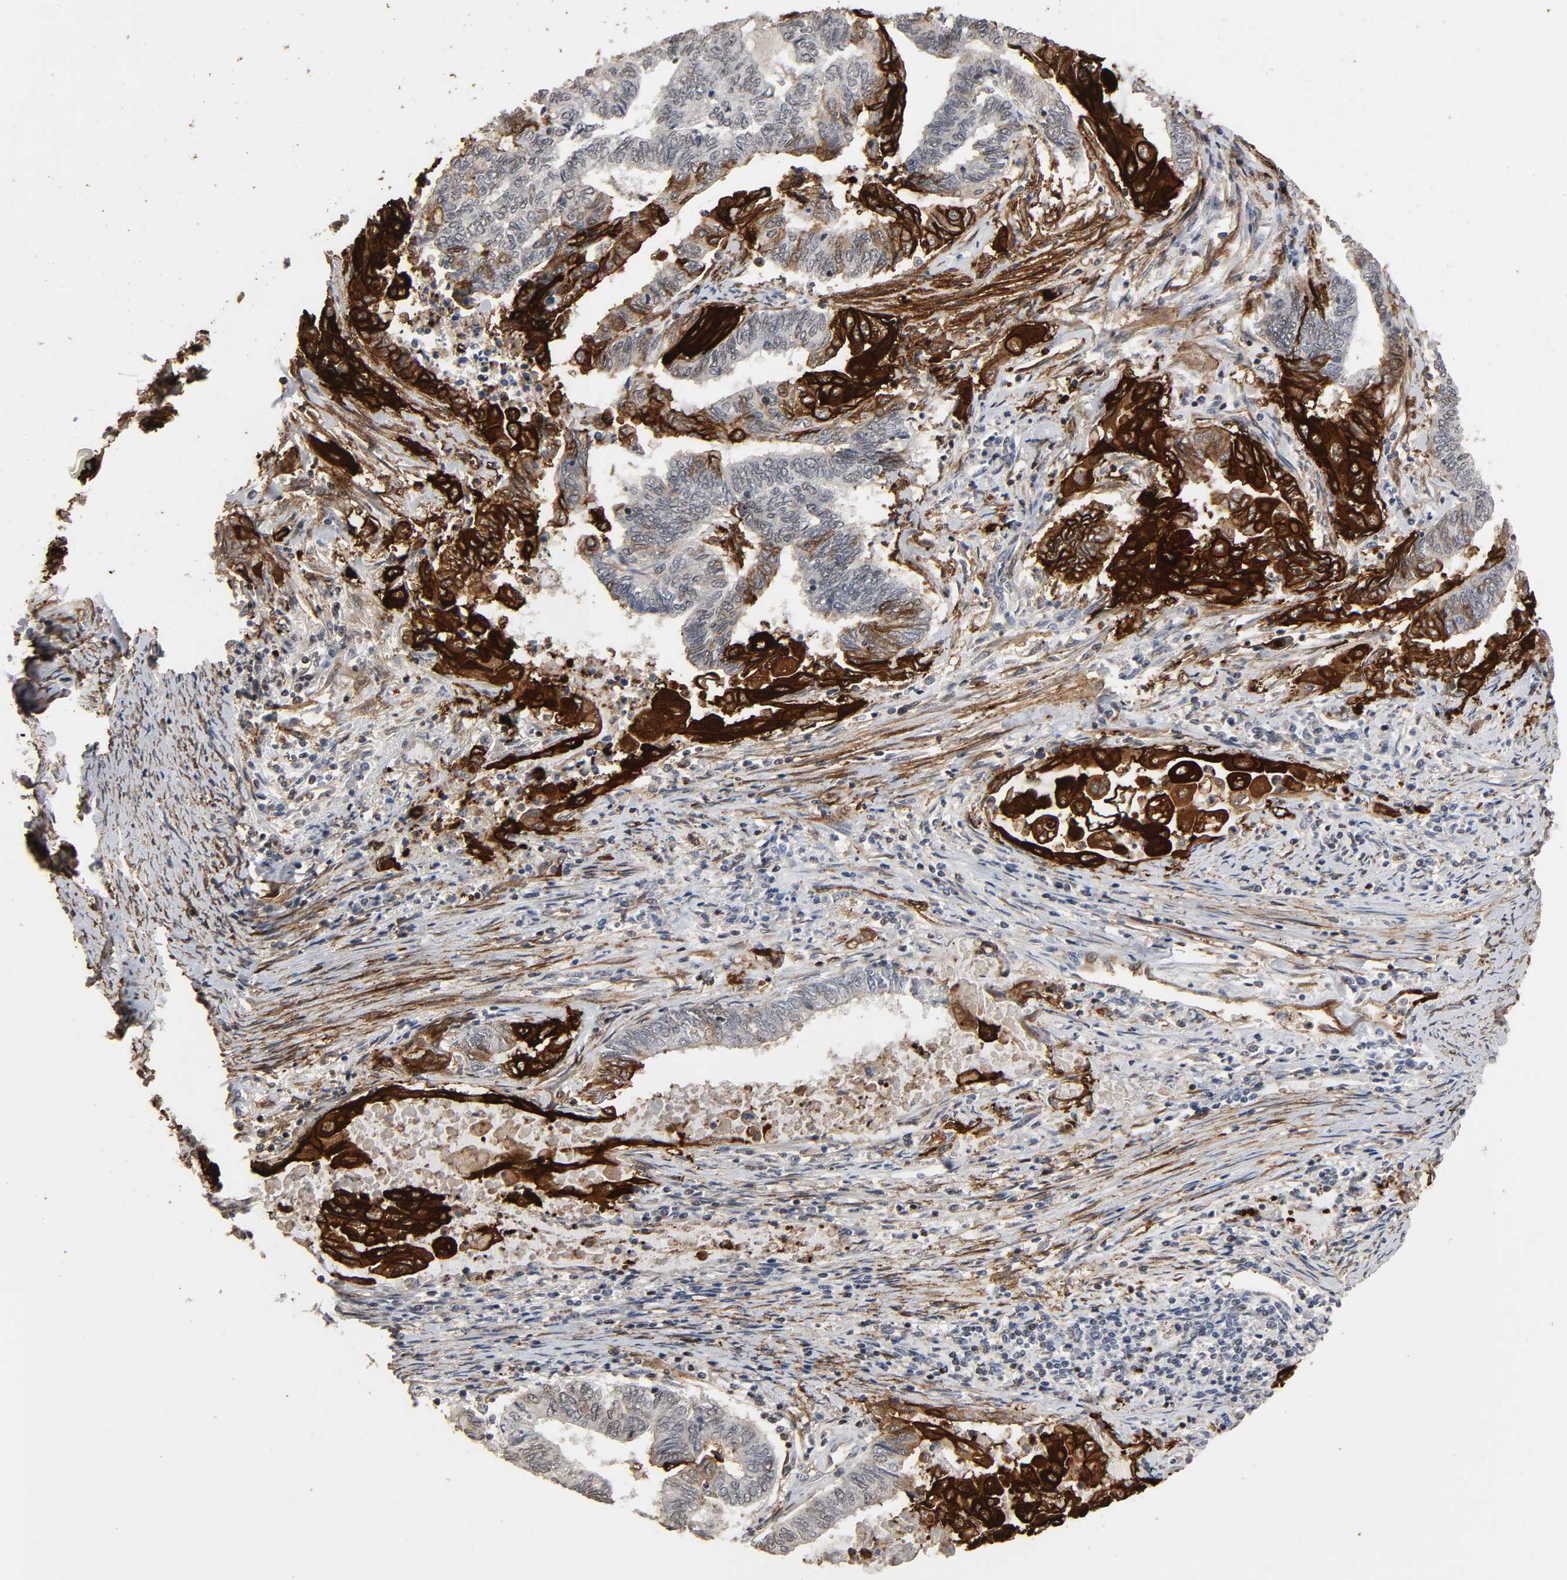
{"staining": {"intensity": "strong", "quantity": "25%-75%", "location": "cytoplasmic/membranous"}, "tissue": "endometrial cancer", "cell_type": "Tumor cells", "image_type": "cancer", "snomed": [{"axis": "morphology", "description": "Adenocarcinoma, NOS"}, {"axis": "topography", "description": "Uterus"}, {"axis": "topography", "description": "Endometrium"}], "caption": "Endometrial cancer stained for a protein exhibits strong cytoplasmic/membranous positivity in tumor cells.", "gene": "AHNAK2", "patient": {"sex": "female", "age": 70}}